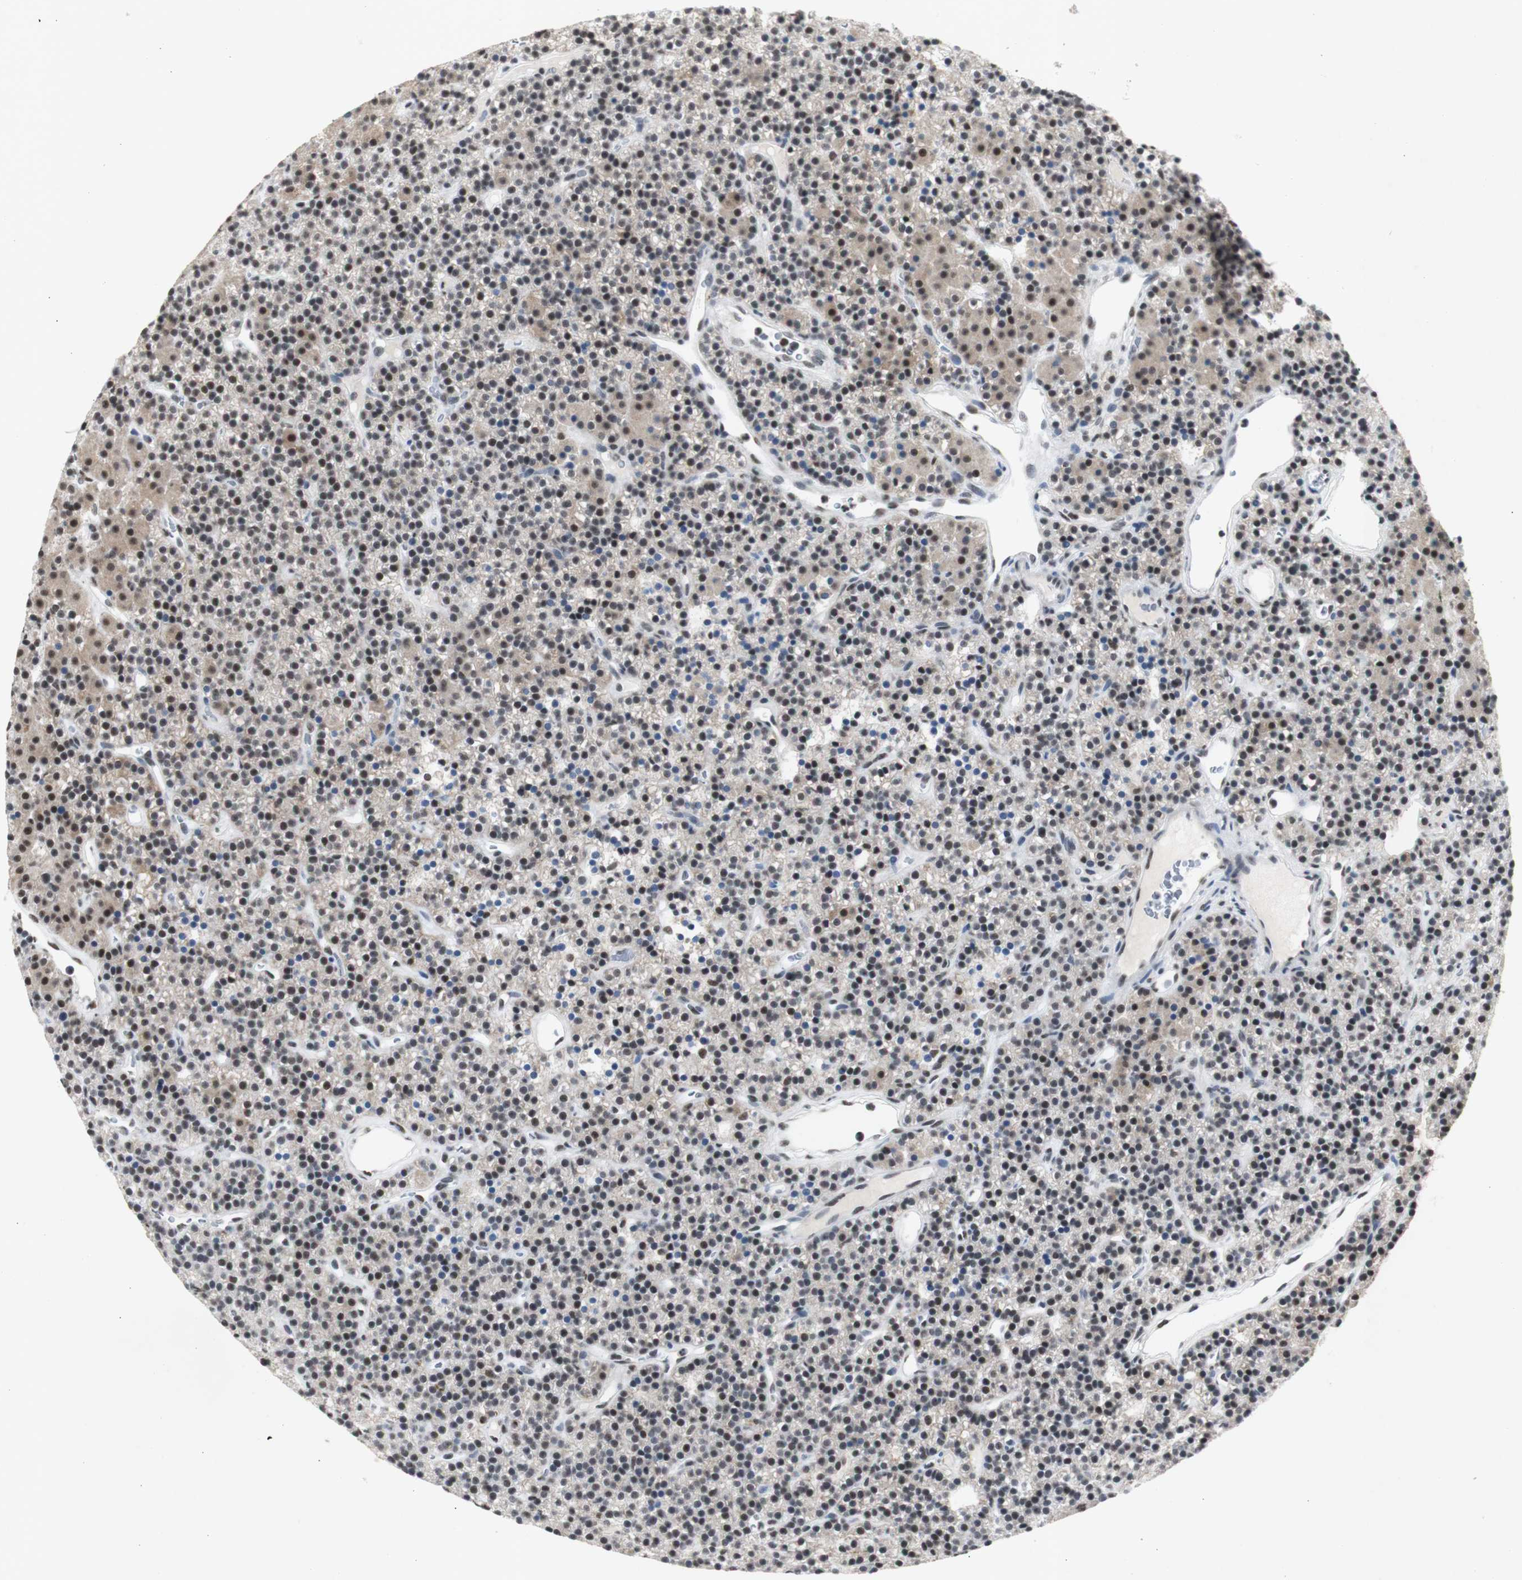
{"staining": {"intensity": "strong", "quantity": ">75%", "location": "nuclear"}, "tissue": "parathyroid gland", "cell_type": "Glandular cells", "image_type": "normal", "snomed": [{"axis": "morphology", "description": "Normal tissue, NOS"}, {"axis": "morphology", "description": "Hyperplasia, NOS"}, {"axis": "topography", "description": "Parathyroid gland"}], "caption": "Human parathyroid gland stained for a protein (brown) shows strong nuclear positive staining in approximately >75% of glandular cells.", "gene": "SNRPB", "patient": {"sex": "male", "age": 44}}